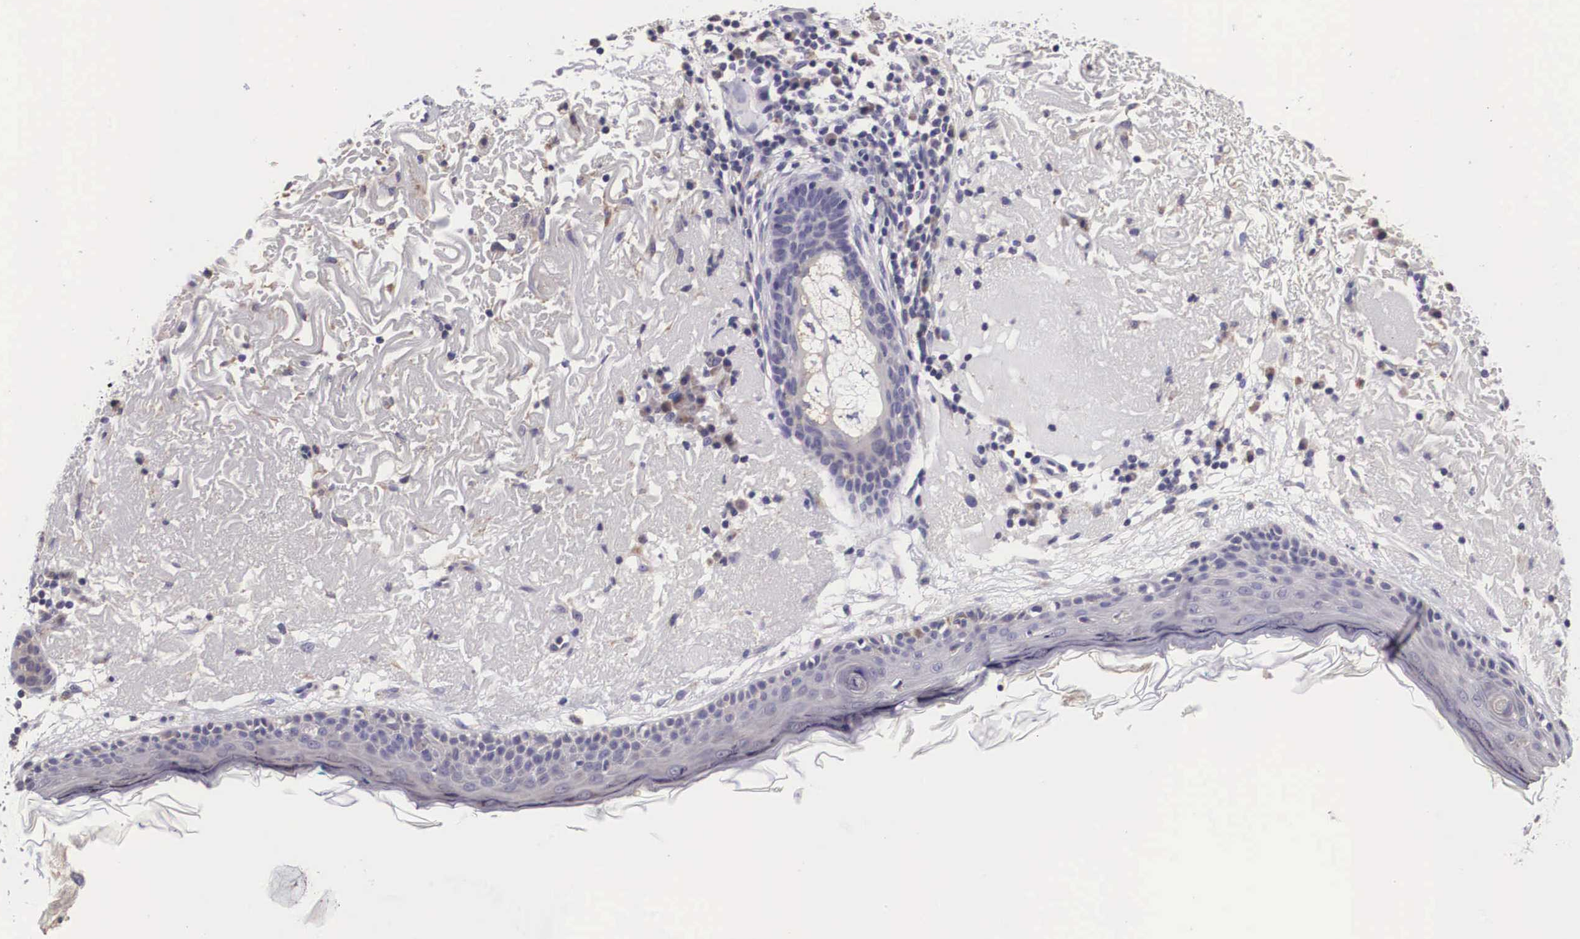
{"staining": {"intensity": "negative", "quantity": "none", "location": "none"}, "tissue": "skin", "cell_type": "Fibroblasts", "image_type": "normal", "snomed": [{"axis": "morphology", "description": "Normal tissue, NOS"}, {"axis": "topography", "description": "Skin"}], "caption": "The photomicrograph shows no significant expression in fibroblasts of skin.", "gene": "ARG2", "patient": {"sex": "female", "age": 90}}